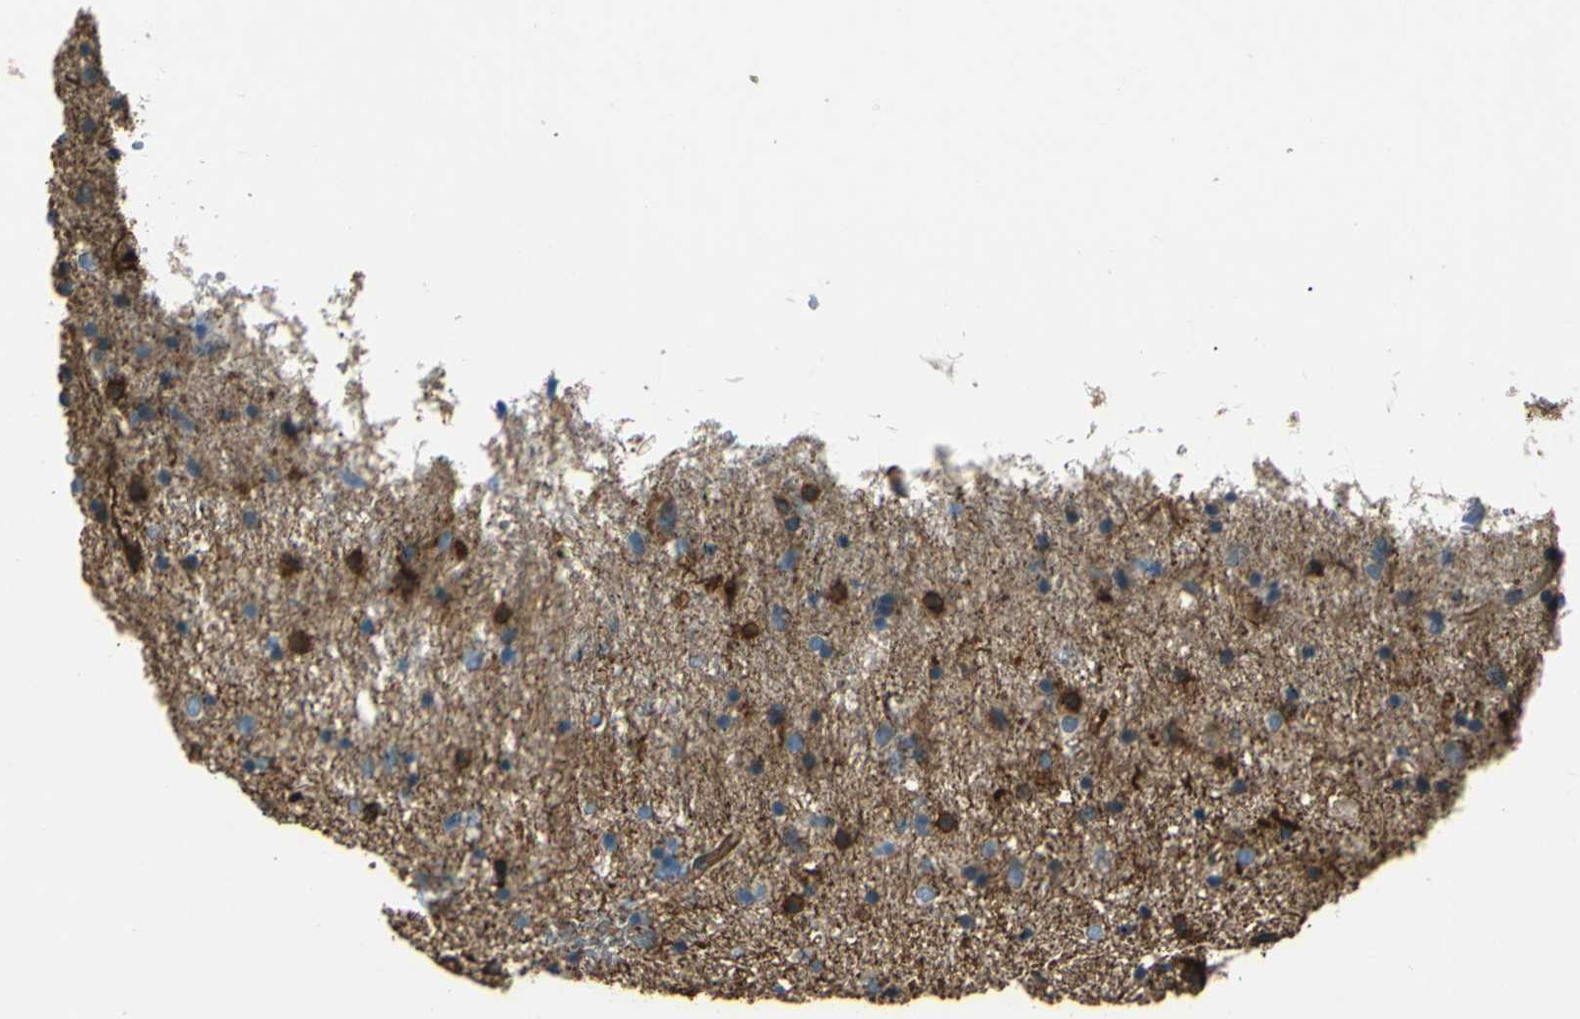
{"staining": {"intensity": "weak", "quantity": ">75%", "location": "cytoplasmic/membranous"}, "tissue": "glioma", "cell_type": "Tumor cells", "image_type": "cancer", "snomed": [{"axis": "morphology", "description": "Glioma, malignant, Low grade"}, {"axis": "topography", "description": "Brain"}], "caption": "Protein staining shows weak cytoplasmic/membranous expression in approximately >75% of tumor cells in malignant glioma (low-grade). The protein of interest is stained brown, and the nuclei are stained in blue (DAB IHC with brightfield microscopy, high magnification).", "gene": "ENTPD1", "patient": {"sex": "male", "age": 77}}